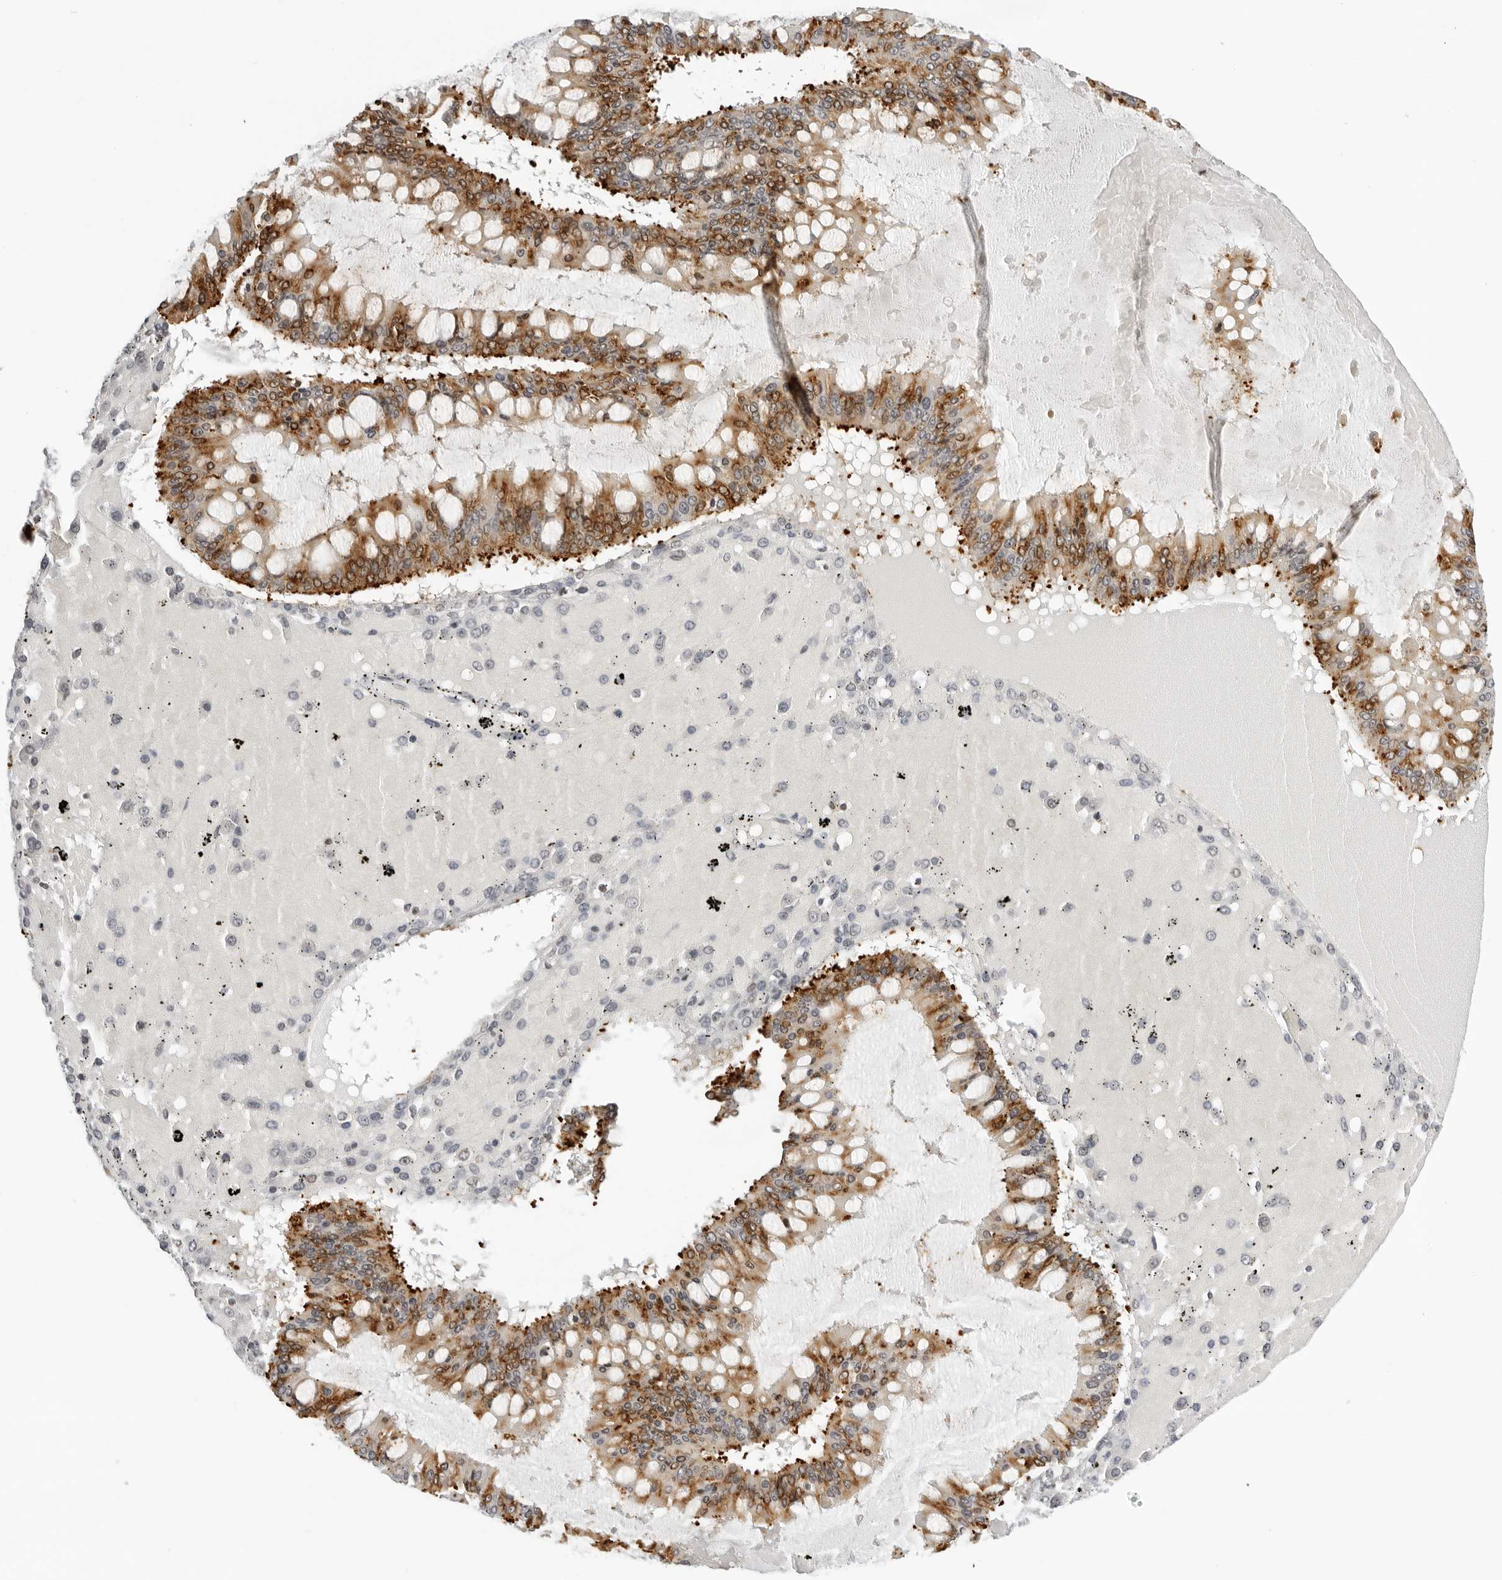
{"staining": {"intensity": "moderate", "quantity": ">75%", "location": "cytoplasmic/membranous,nuclear"}, "tissue": "ovarian cancer", "cell_type": "Tumor cells", "image_type": "cancer", "snomed": [{"axis": "morphology", "description": "Cystadenocarcinoma, mucinous, NOS"}, {"axis": "topography", "description": "Ovary"}], "caption": "A brown stain highlights moderate cytoplasmic/membranous and nuclear positivity of a protein in human mucinous cystadenocarcinoma (ovarian) tumor cells.", "gene": "MSH6", "patient": {"sex": "female", "age": 73}}